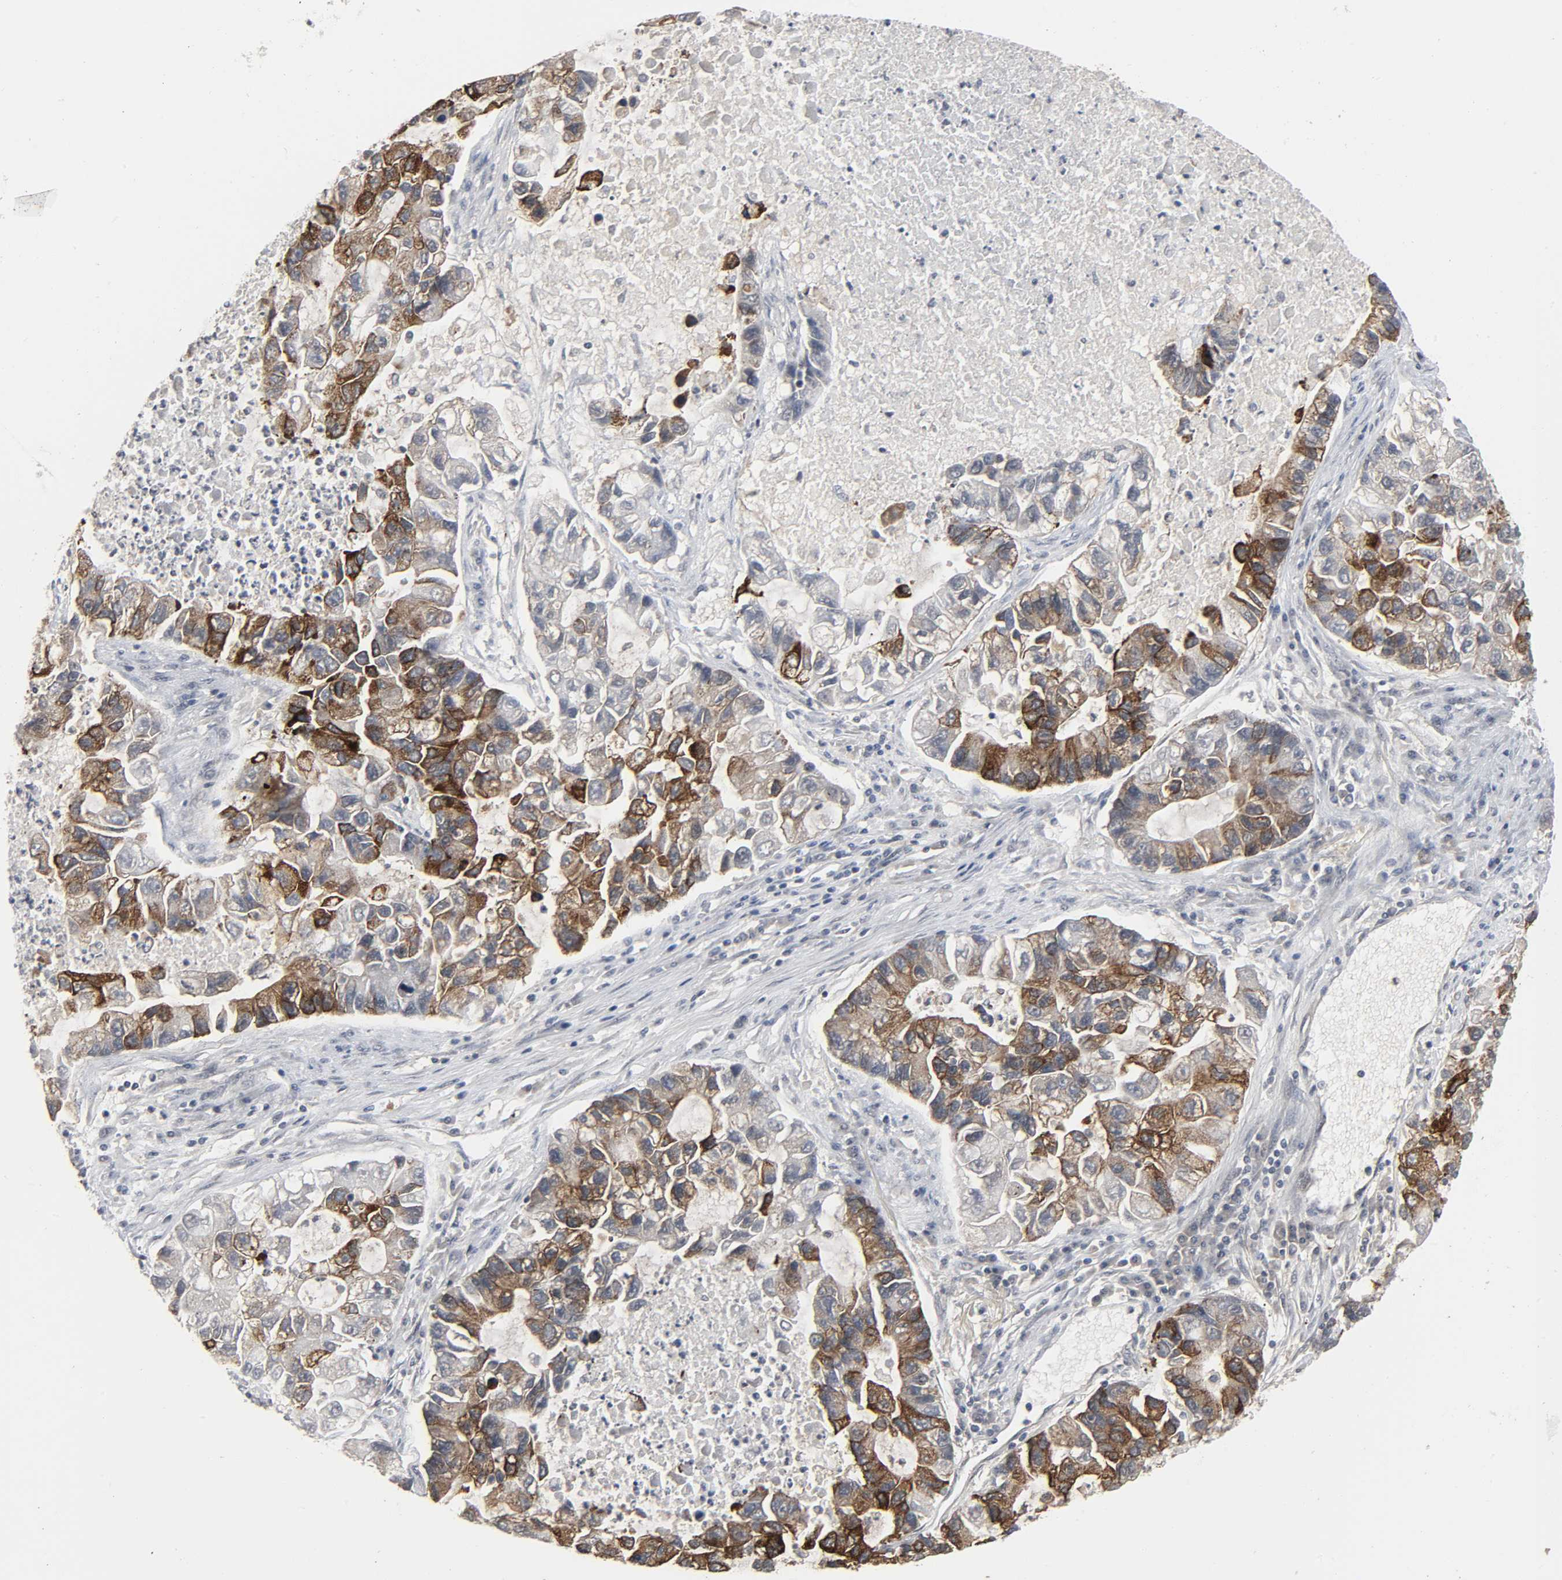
{"staining": {"intensity": "strong", "quantity": ">75%", "location": "cytoplasmic/membranous"}, "tissue": "lung cancer", "cell_type": "Tumor cells", "image_type": "cancer", "snomed": [{"axis": "morphology", "description": "Adenocarcinoma, NOS"}, {"axis": "topography", "description": "Lung"}], "caption": "Tumor cells show high levels of strong cytoplasmic/membranous staining in about >75% of cells in lung adenocarcinoma.", "gene": "MUC1", "patient": {"sex": "female", "age": 51}}